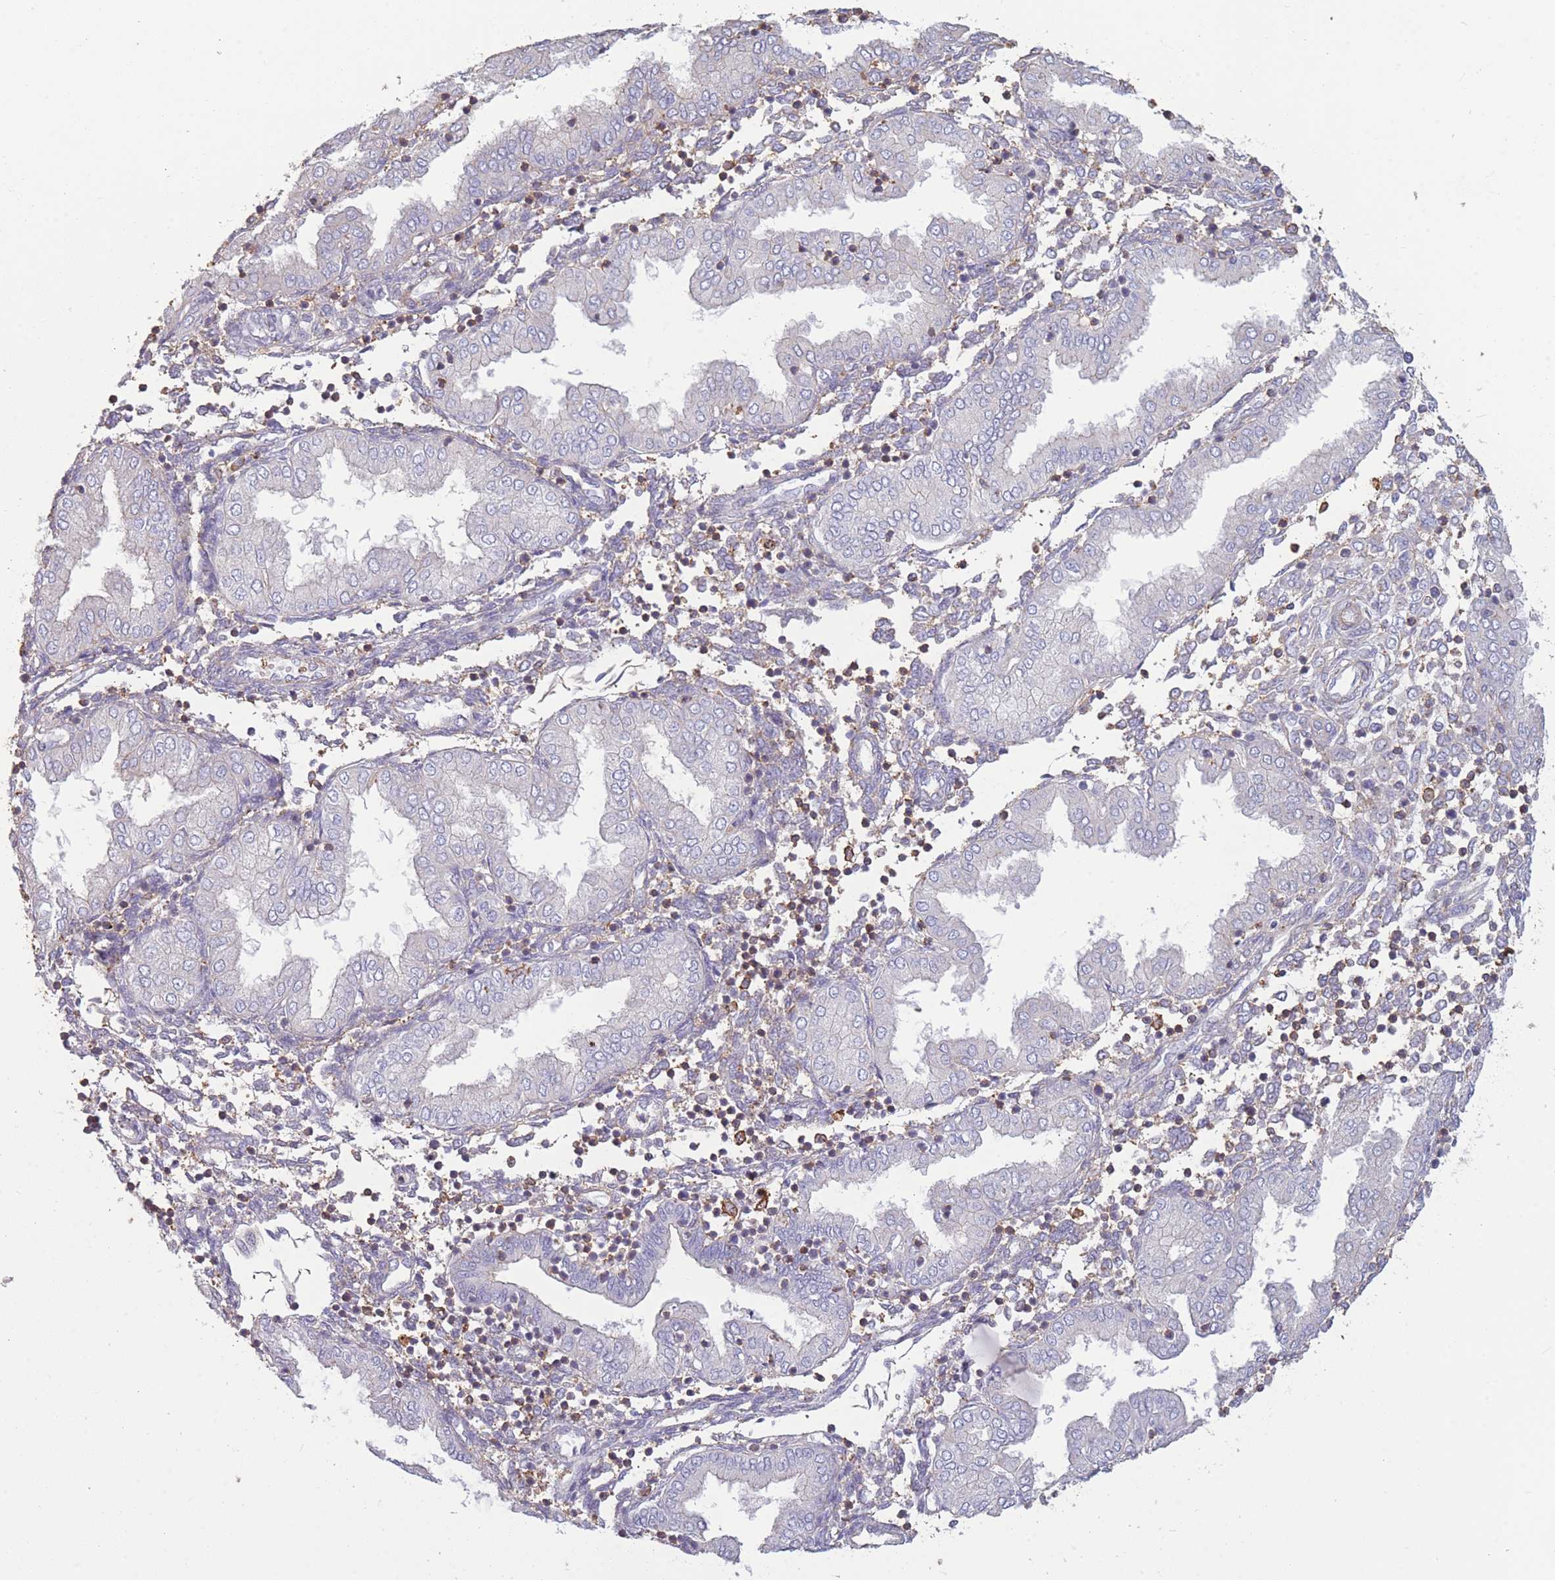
{"staining": {"intensity": "negative", "quantity": "none", "location": "none"}, "tissue": "endometrium", "cell_type": "Cells in endometrial stroma", "image_type": "normal", "snomed": [{"axis": "morphology", "description": "Normal tissue, NOS"}, {"axis": "topography", "description": "Endometrium"}], "caption": "Cells in endometrial stroma show no significant protein staining in normal endometrium.", "gene": "PDHA1", "patient": {"sex": "female", "age": 53}}